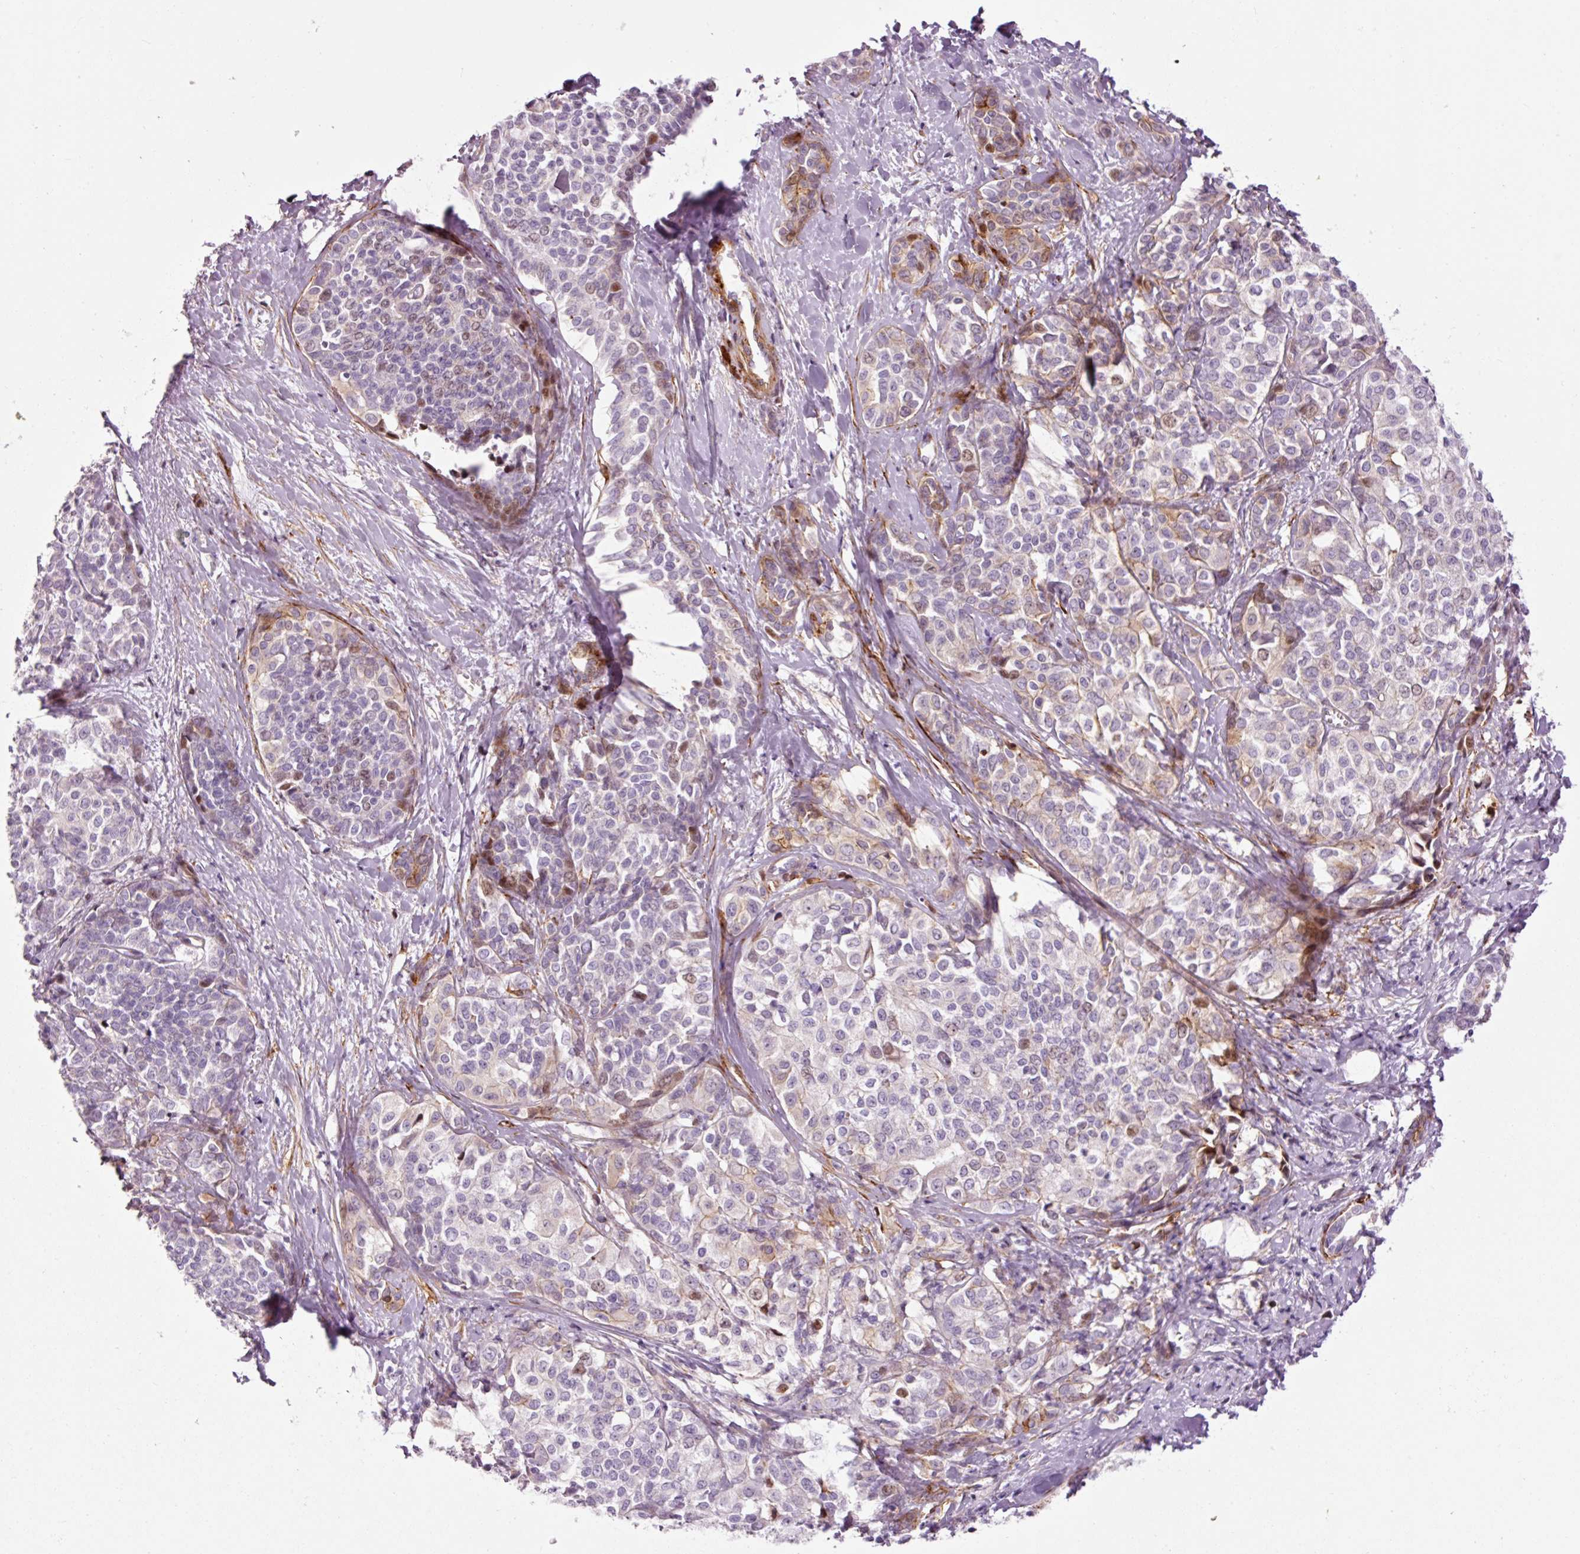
{"staining": {"intensity": "weak", "quantity": "<25%", "location": "cytoplasmic/membranous,nuclear"}, "tissue": "liver cancer", "cell_type": "Tumor cells", "image_type": "cancer", "snomed": [{"axis": "morphology", "description": "Cholangiocarcinoma"}, {"axis": "topography", "description": "Liver"}], "caption": "The micrograph displays no significant expression in tumor cells of cholangiocarcinoma (liver).", "gene": "ANKRD20A1", "patient": {"sex": "female", "age": 77}}